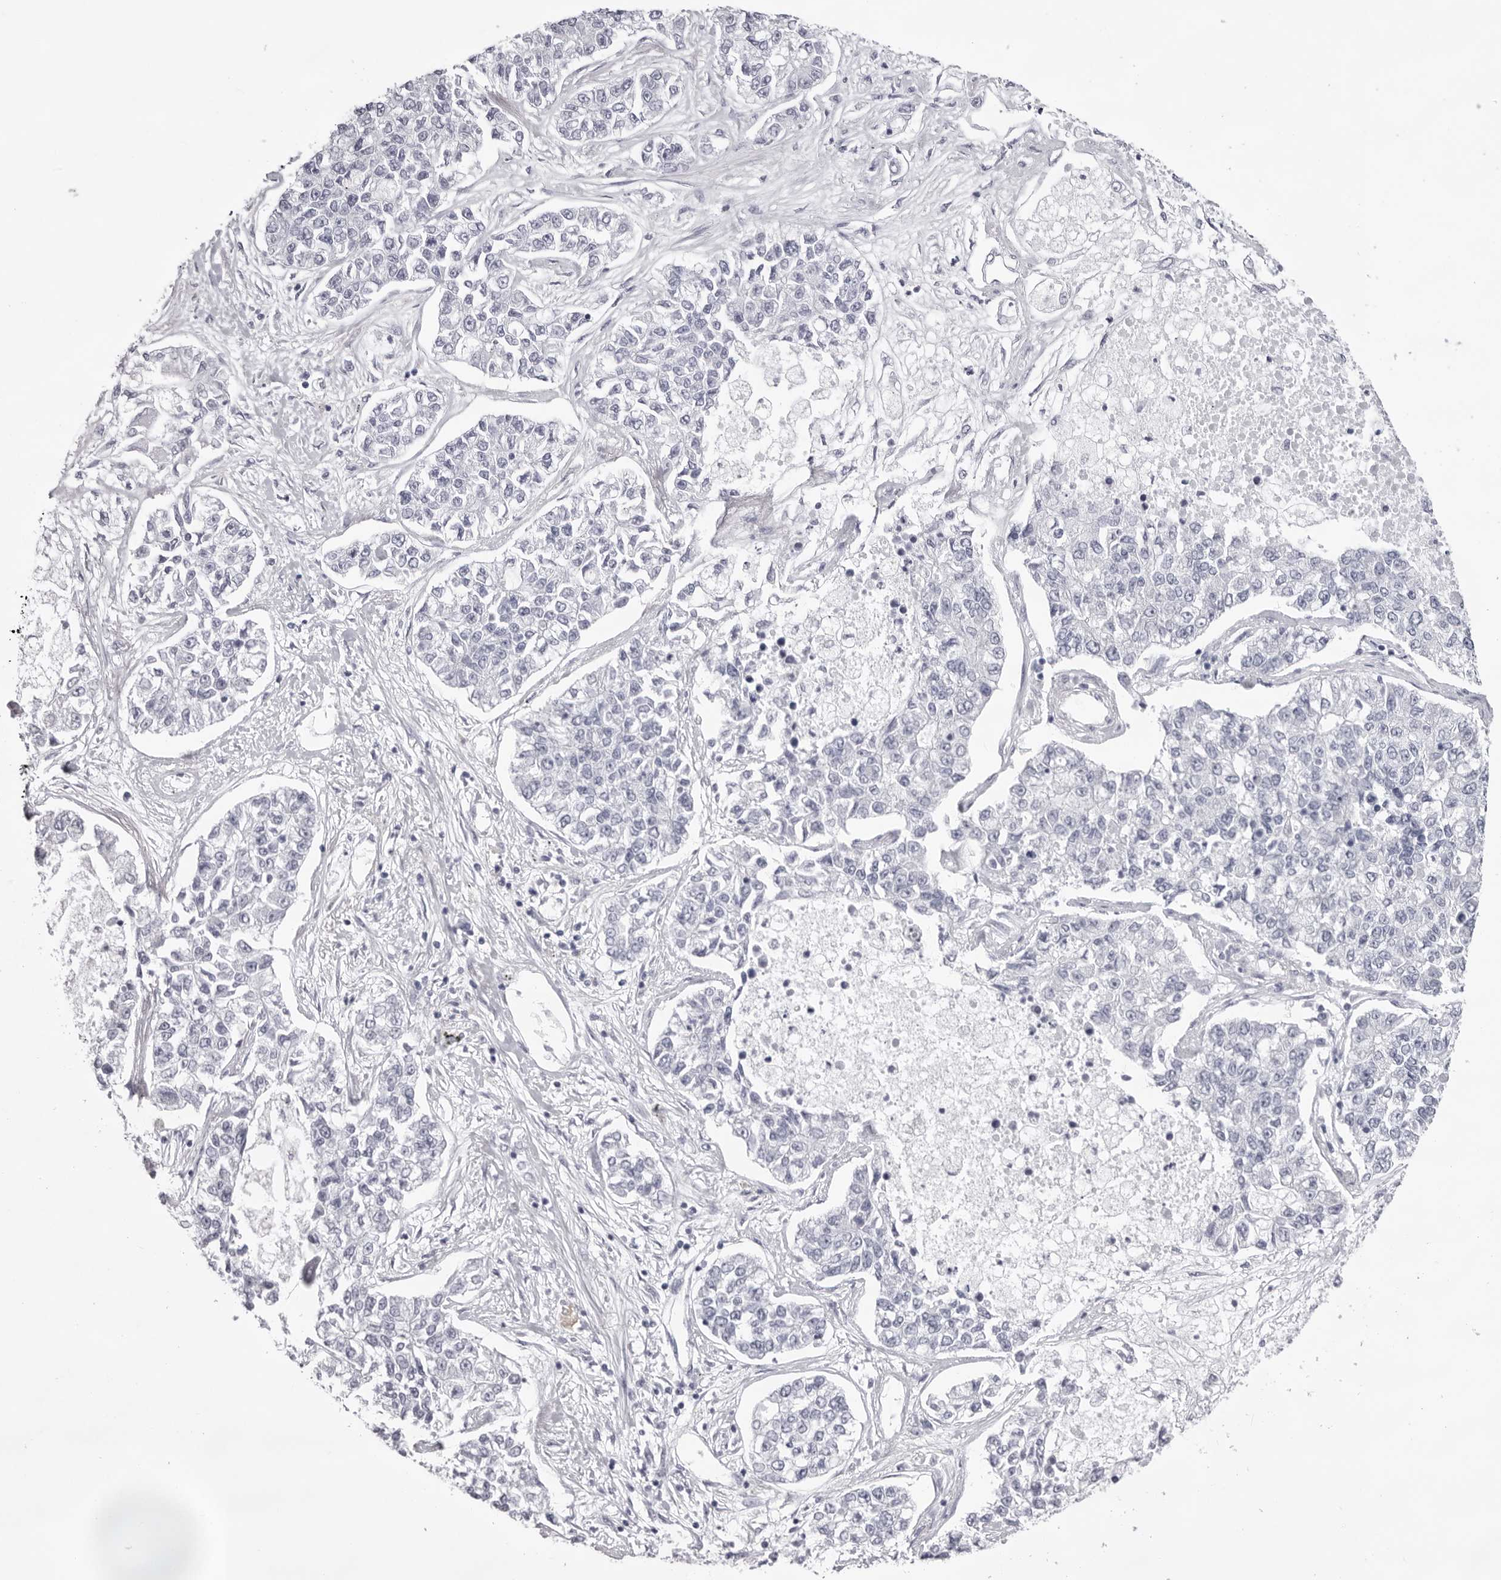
{"staining": {"intensity": "negative", "quantity": "none", "location": "none"}, "tissue": "lung cancer", "cell_type": "Tumor cells", "image_type": "cancer", "snomed": [{"axis": "morphology", "description": "Adenocarcinoma, NOS"}, {"axis": "topography", "description": "Lung"}], "caption": "This photomicrograph is of lung cancer stained with immunohistochemistry (IHC) to label a protein in brown with the nuclei are counter-stained blue. There is no staining in tumor cells. Brightfield microscopy of IHC stained with DAB (3,3'-diaminobenzidine) (brown) and hematoxylin (blue), captured at high magnification.", "gene": "SMIM2", "patient": {"sex": "male", "age": 49}}